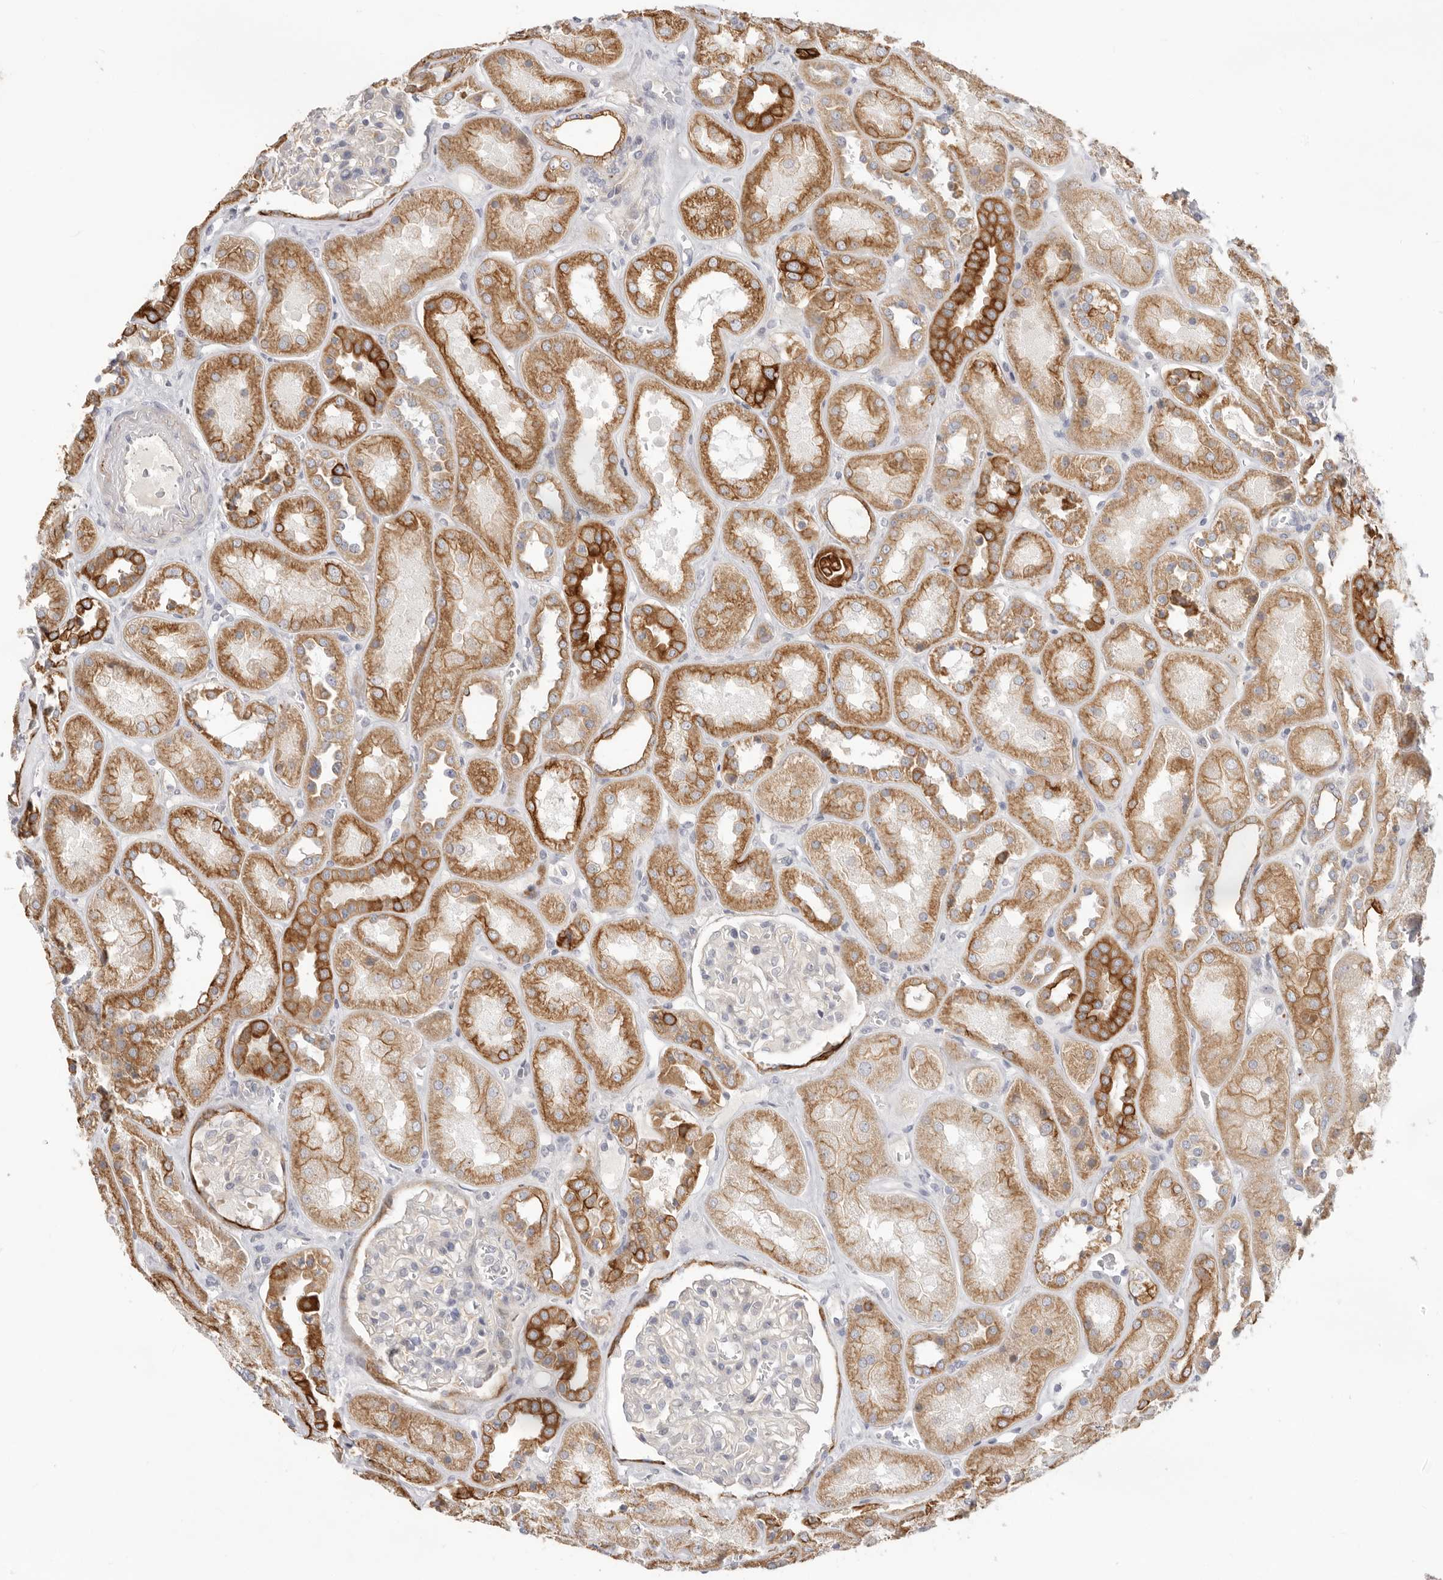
{"staining": {"intensity": "negative", "quantity": "none", "location": "none"}, "tissue": "kidney", "cell_type": "Cells in glomeruli", "image_type": "normal", "snomed": [{"axis": "morphology", "description": "Normal tissue, NOS"}, {"axis": "topography", "description": "Kidney"}], "caption": "Immunohistochemical staining of unremarkable kidney displays no significant staining in cells in glomeruli.", "gene": "USH1C", "patient": {"sex": "male", "age": 70}}